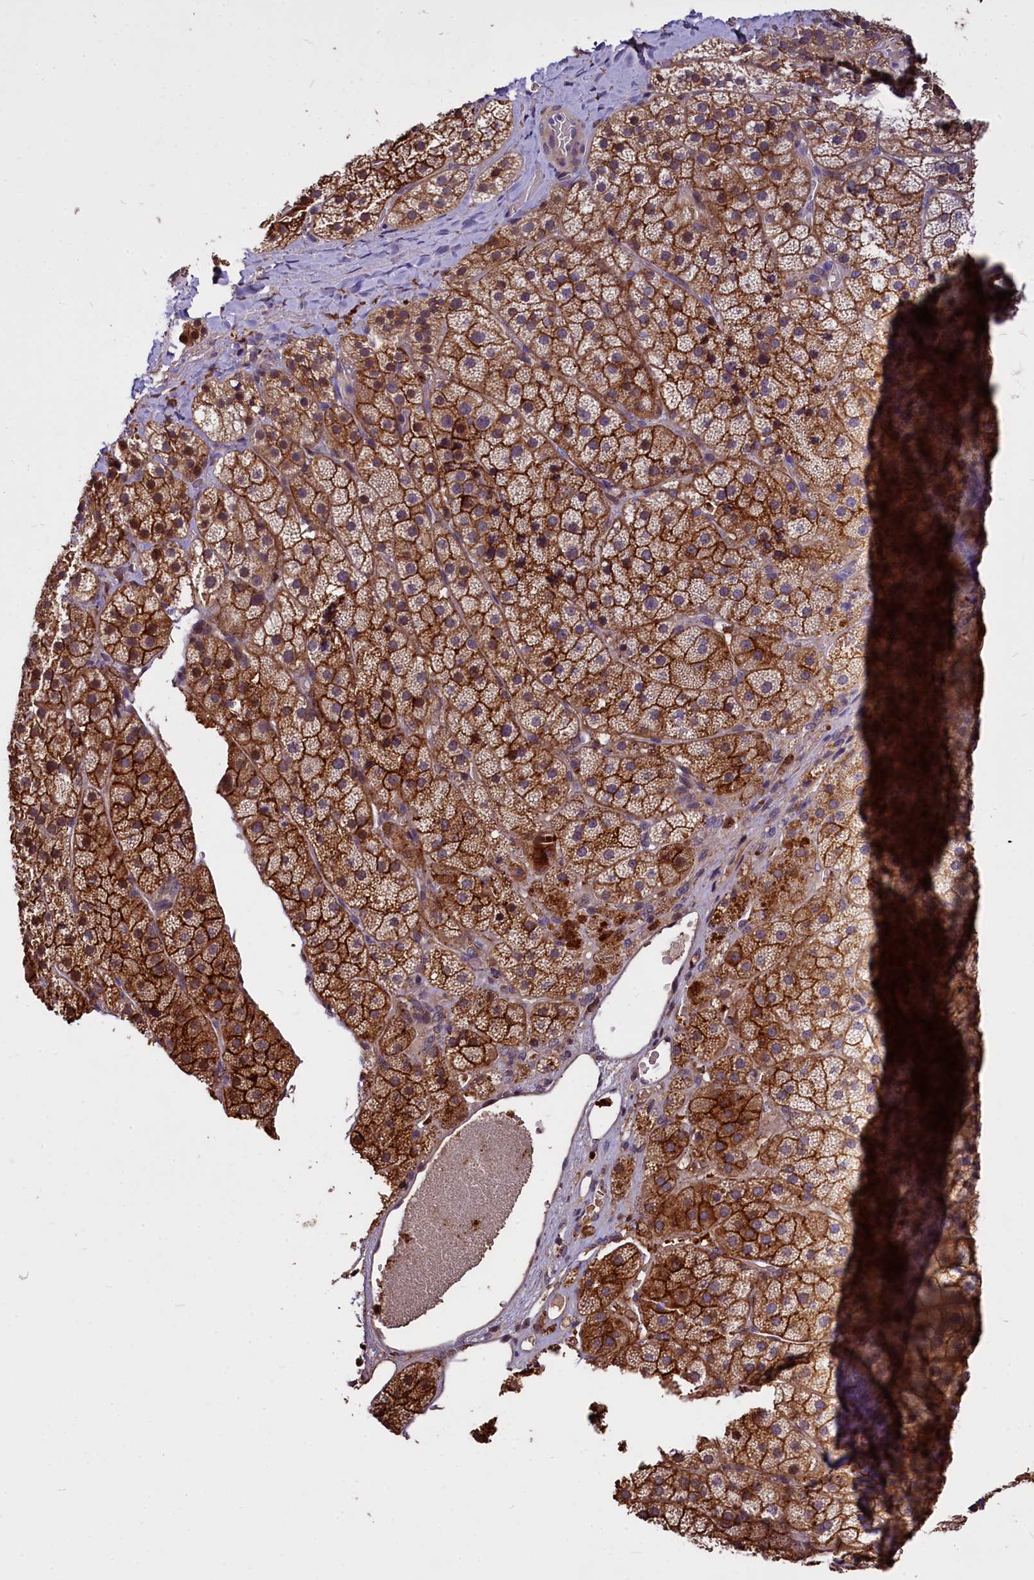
{"staining": {"intensity": "strong", "quantity": "25%-75%", "location": "cytoplasmic/membranous"}, "tissue": "adrenal gland", "cell_type": "Glandular cells", "image_type": "normal", "snomed": [{"axis": "morphology", "description": "Normal tissue, NOS"}, {"axis": "topography", "description": "Adrenal gland"}], "caption": "Protein staining demonstrates strong cytoplasmic/membranous positivity in about 25%-75% of glandular cells in benign adrenal gland. Using DAB (3,3'-diaminobenzidine) (brown) and hematoxylin (blue) stains, captured at high magnification using brightfield microscopy.", "gene": "ATG101", "patient": {"sex": "female", "age": 44}}